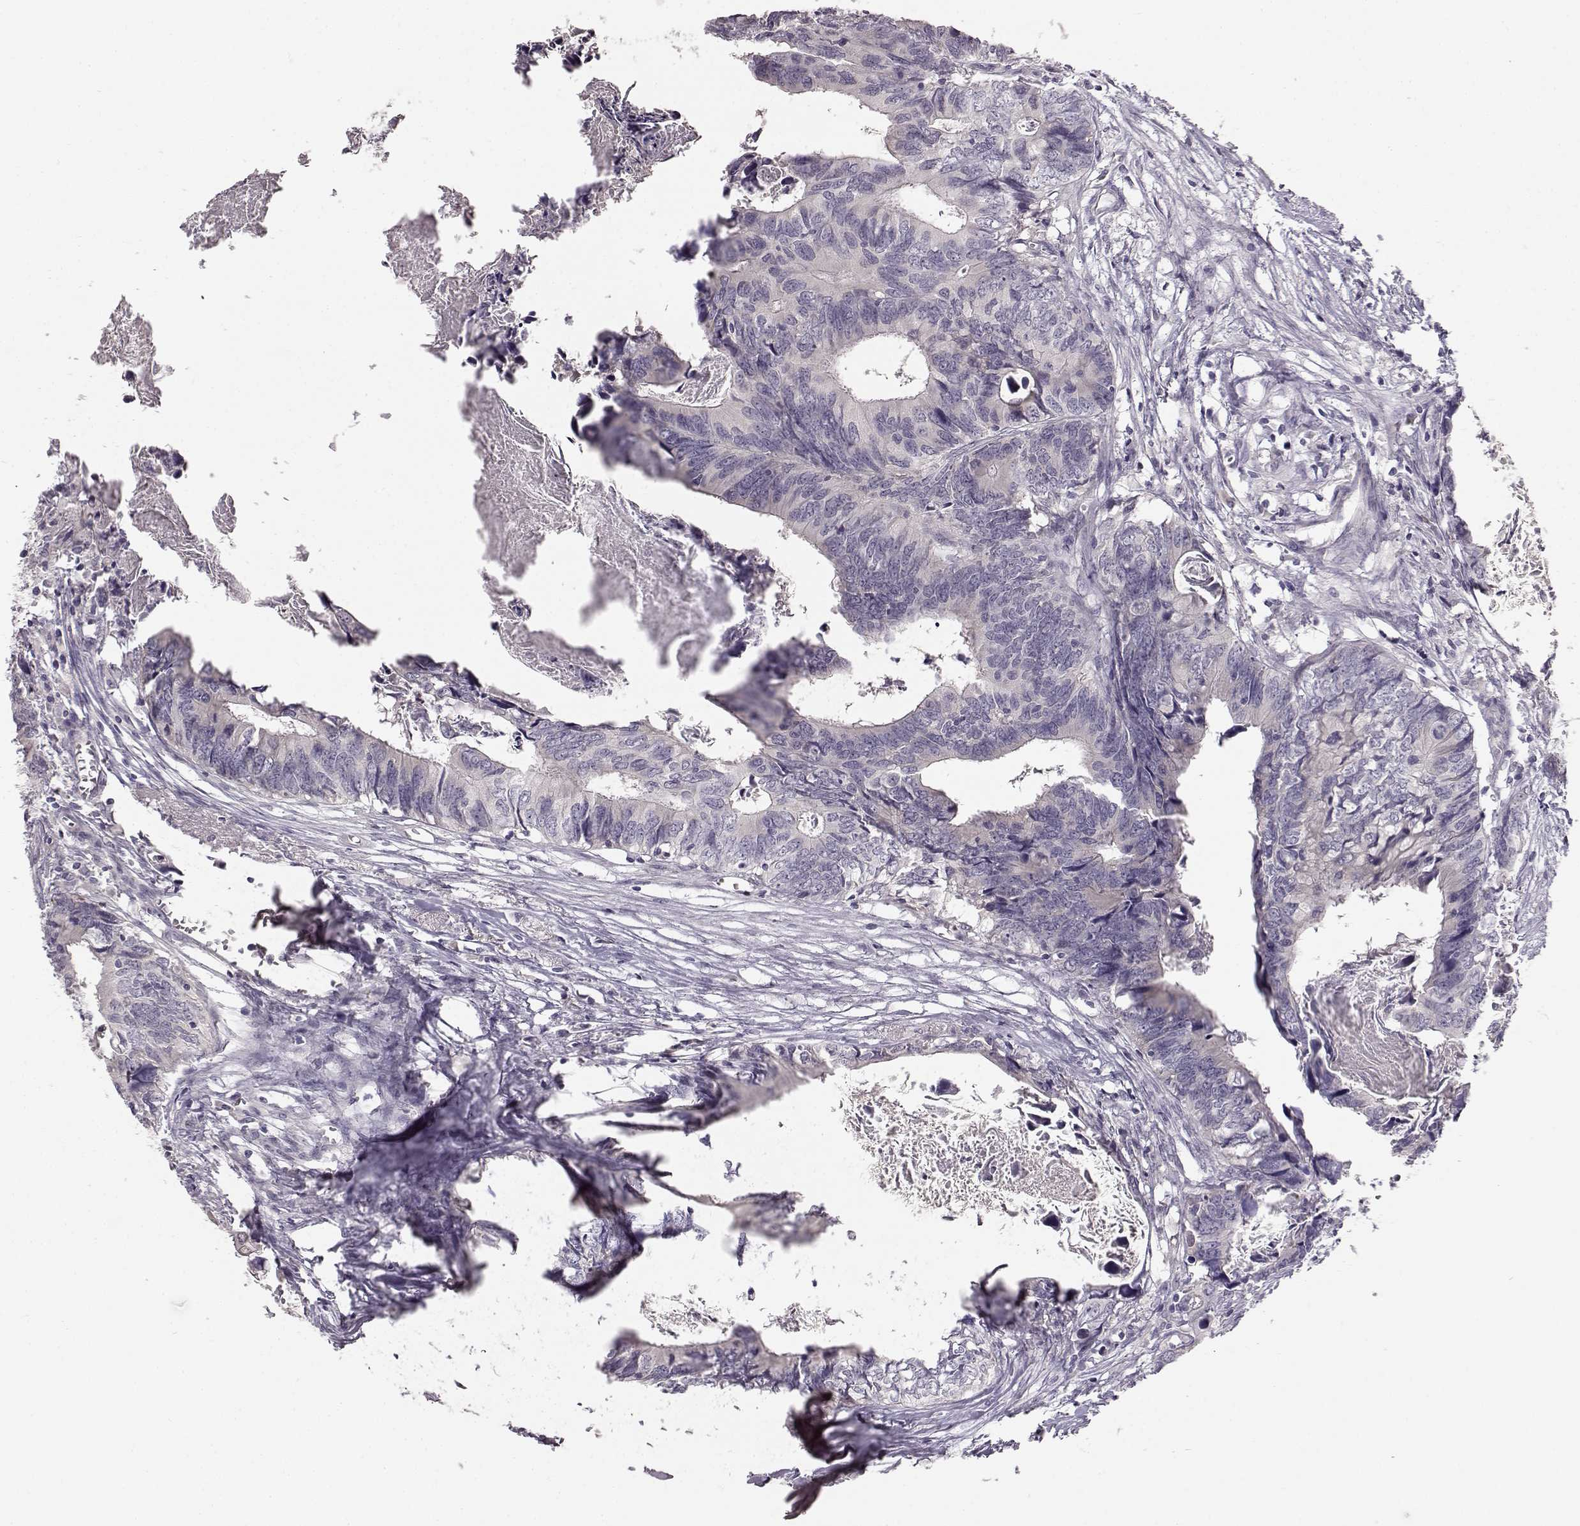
{"staining": {"intensity": "negative", "quantity": "none", "location": "none"}, "tissue": "colorectal cancer", "cell_type": "Tumor cells", "image_type": "cancer", "snomed": [{"axis": "morphology", "description": "Adenocarcinoma, NOS"}, {"axis": "topography", "description": "Colon"}], "caption": "DAB immunohistochemical staining of colorectal adenocarcinoma exhibits no significant staining in tumor cells. The staining was performed using DAB (3,3'-diaminobenzidine) to visualize the protein expression in brown, while the nuclei were stained in blue with hematoxylin (Magnification: 20x).", "gene": "BFSP2", "patient": {"sex": "female", "age": 82}}